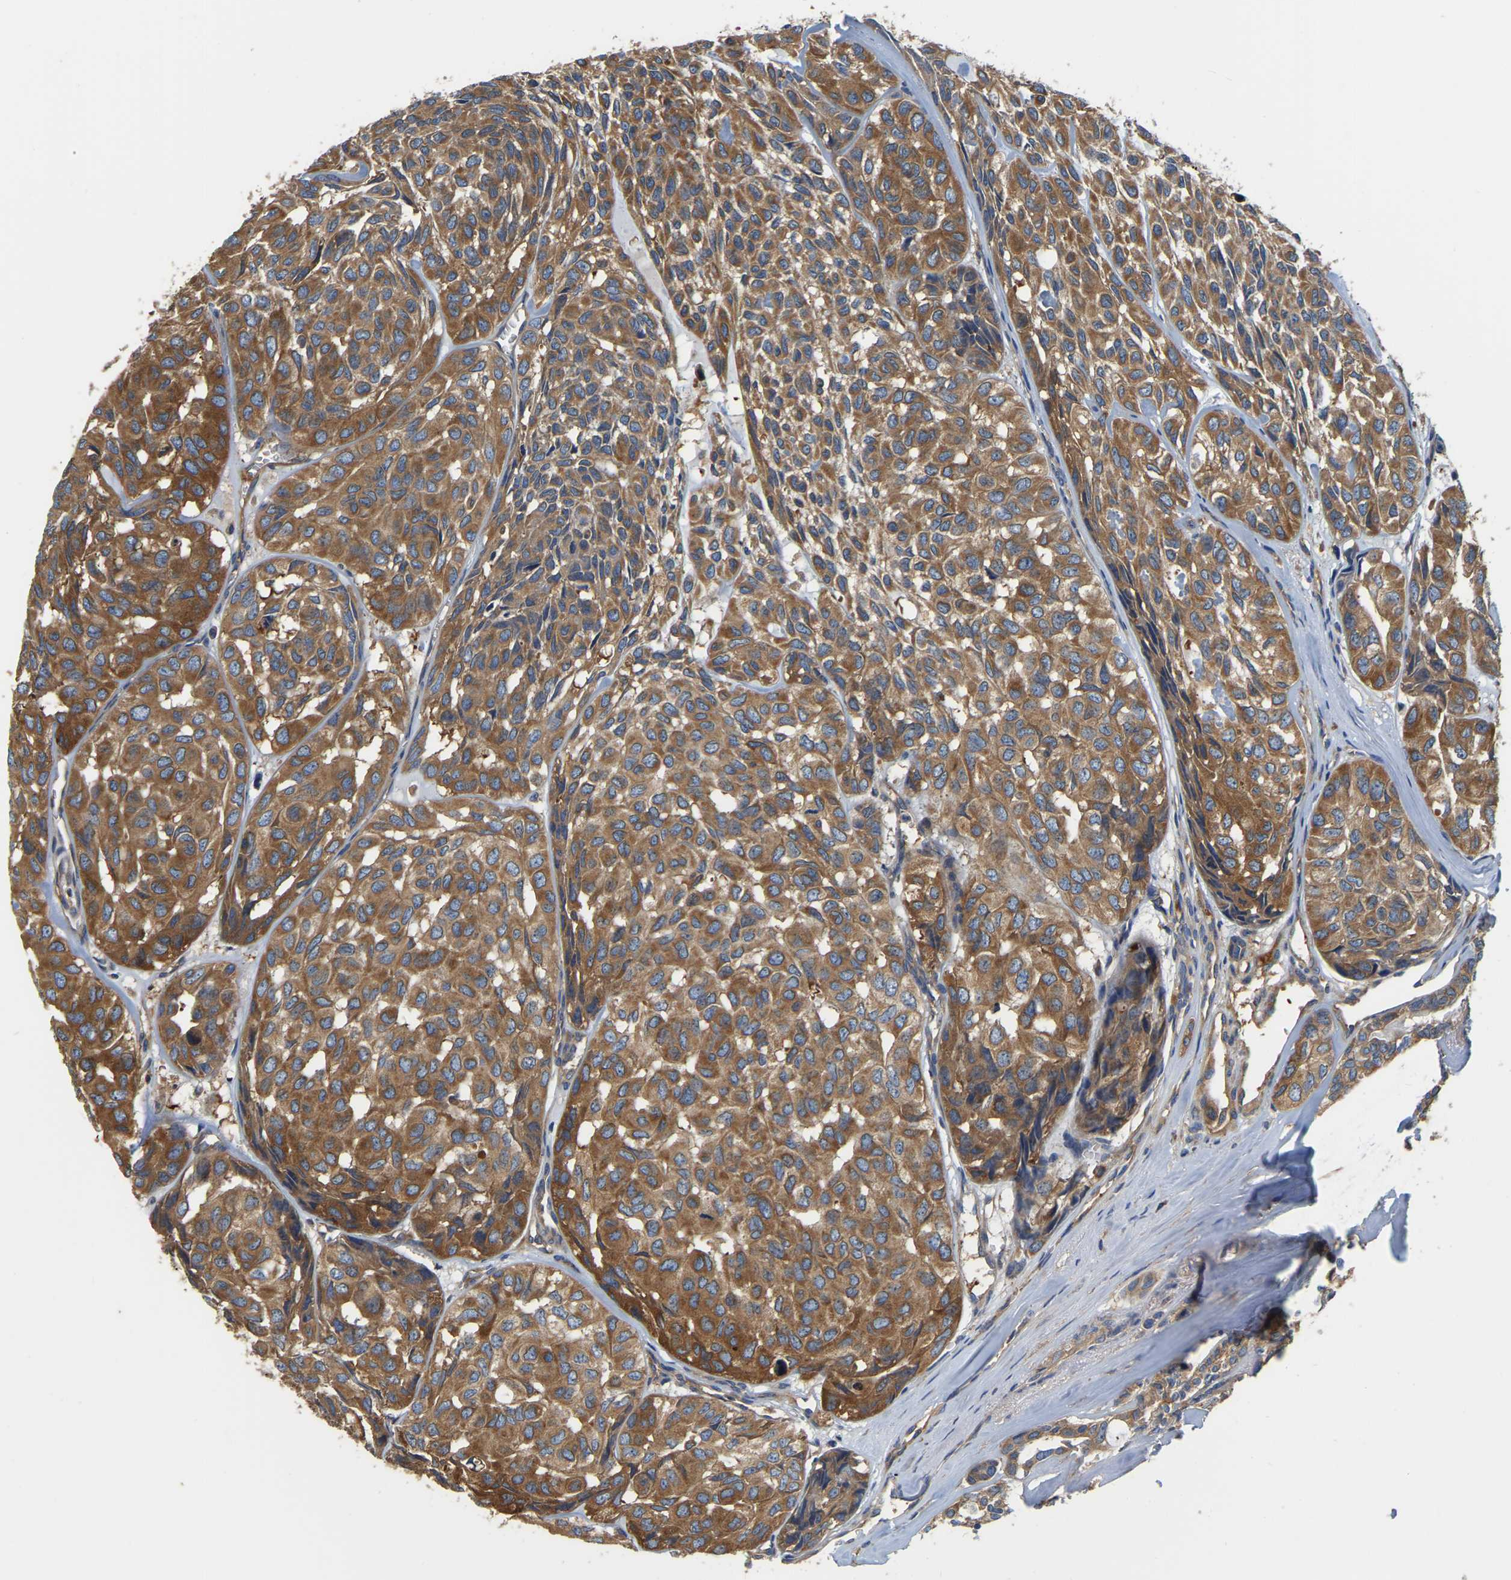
{"staining": {"intensity": "moderate", "quantity": ">75%", "location": "cytoplasmic/membranous"}, "tissue": "head and neck cancer", "cell_type": "Tumor cells", "image_type": "cancer", "snomed": [{"axis": "morphology", "description": "Adenocarcinoma, NOS"}, {"axis": "topography", "description": "Salivary gland, NOS"}, {"axis": "topography", "description": "Head-Neck"}], "caption": "High-power microscopy captured an IHC histopathology image of adenocarcinoma (head and neck), revealing moderate cytoplasmic/membranous positivity in about >75% of tumor cells.", "gene": "GARS1", "patient": {"sex": "female", "age": 76}}